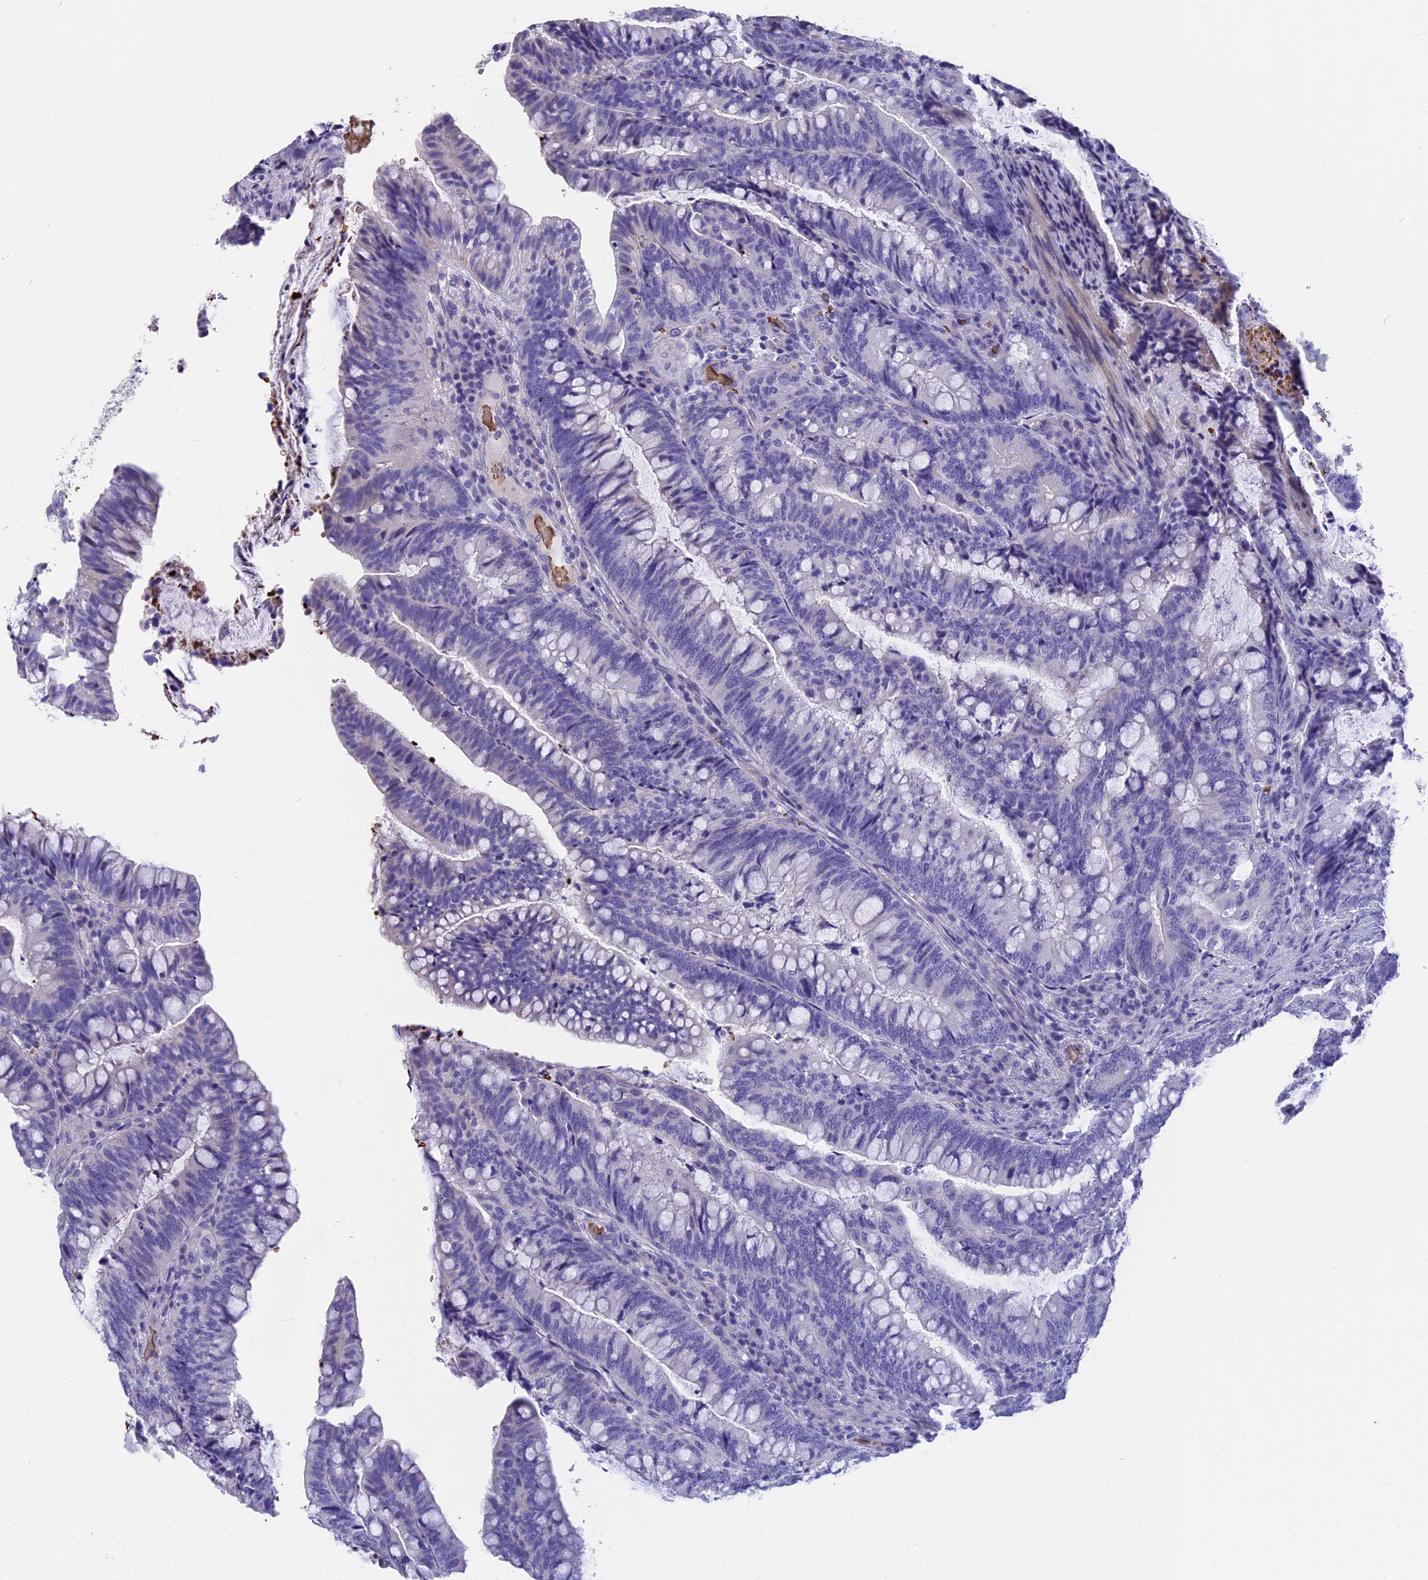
{"staining": {"intensity": "negative", "quantity": "none", "location": "none"}, "tissue": "colorectal cancer", "cell_type": "Tumor cells", "image_type": "cancer", "snomed": [{"axis": "morphology", "description": "Adenocarcinoma, NOS"}, {"axis": "topography", "description": "Colon"}], "caption": "Immunohistochemistry (IHC) of human colorectal cancer shows no positivity in tumor cells. (DAB immunohistochemistry (IHC), high magnification).", "gene": "TNNC2", "patient": {"sex": "female", "age": 66}}